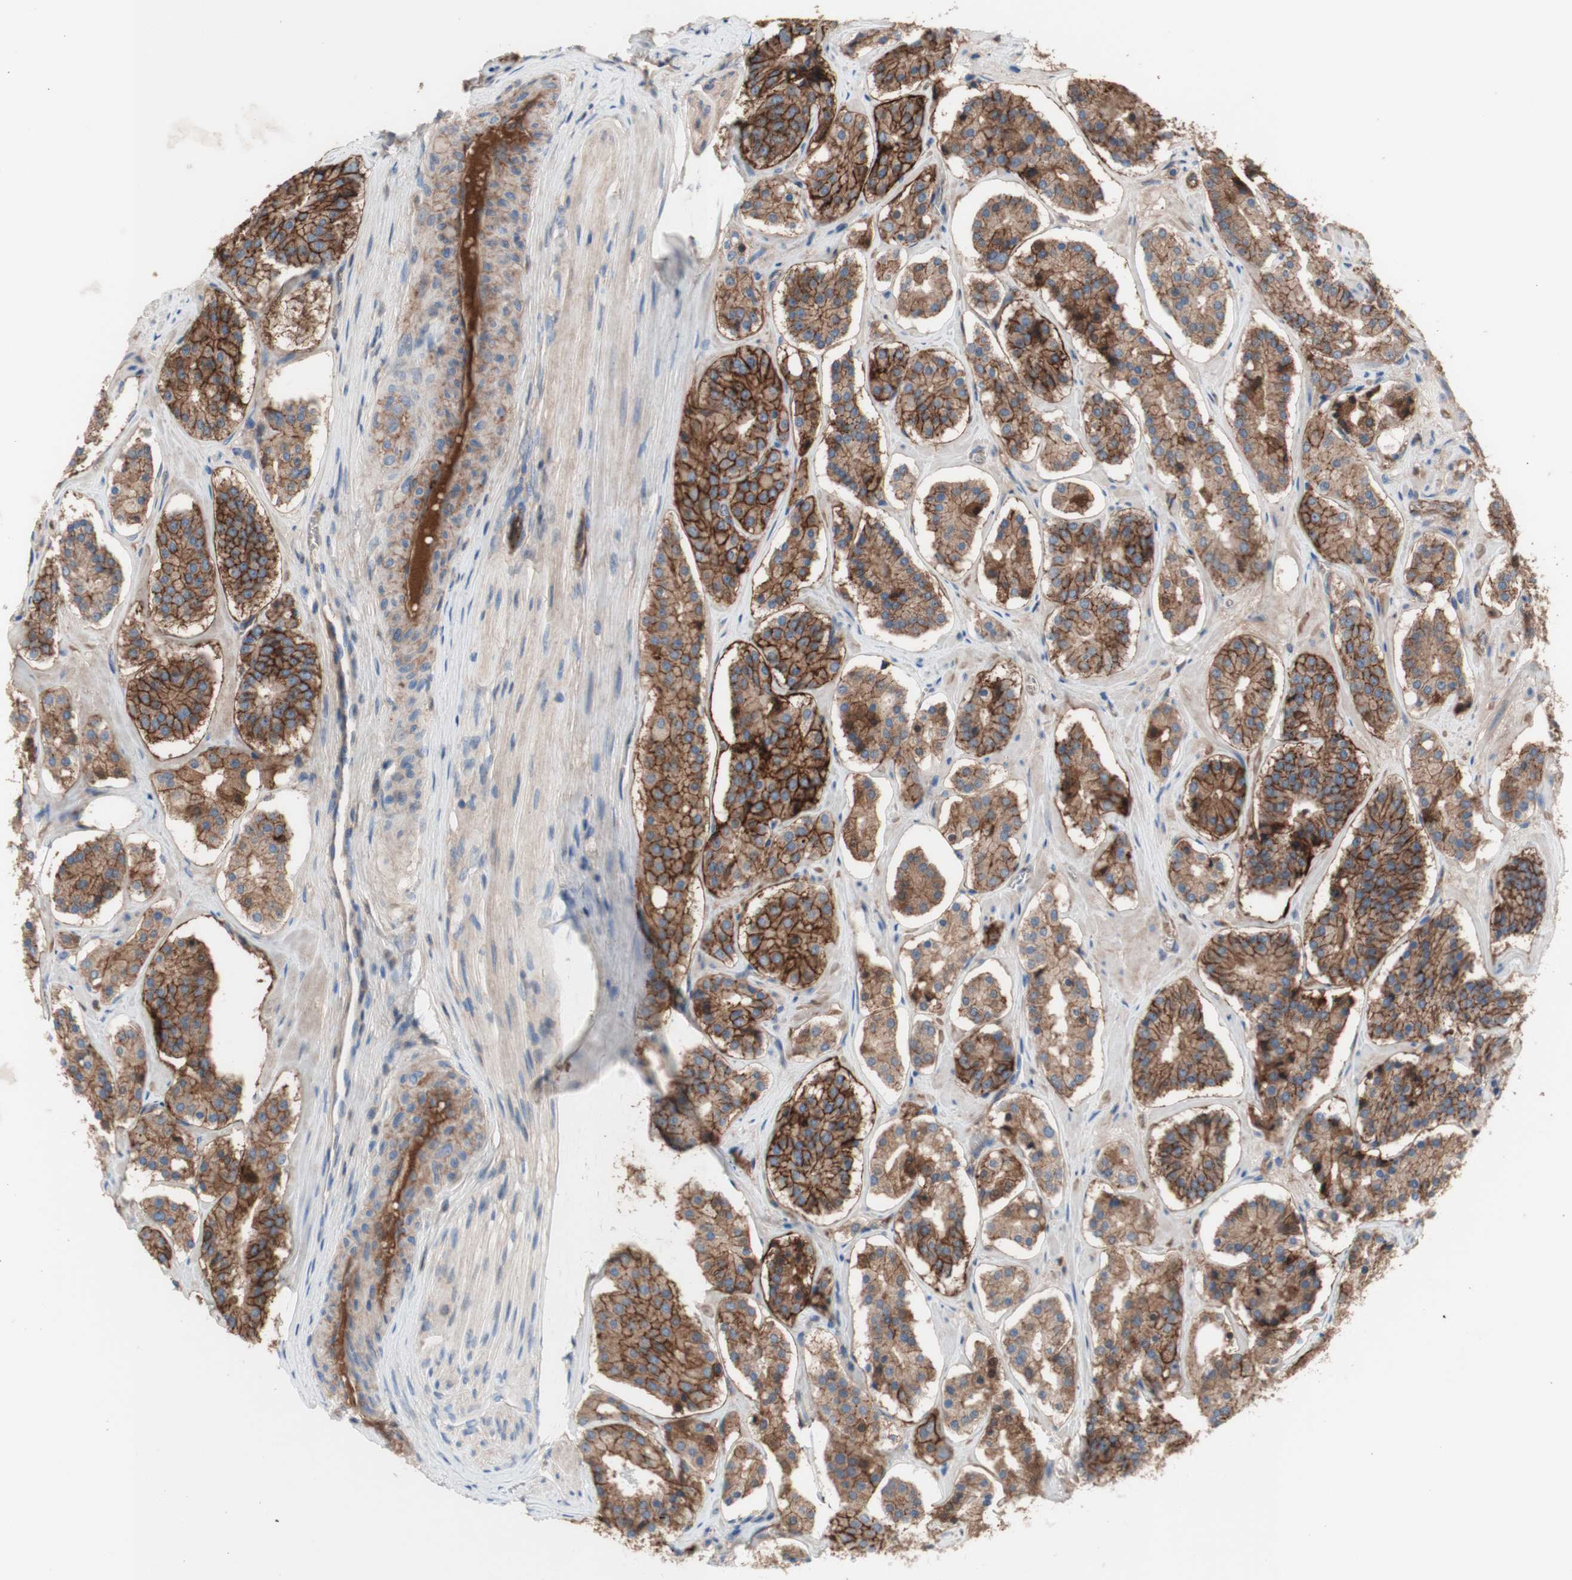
{"staining": {"intensity": "moderate", "quantity": ">75%", "location": "cytoplasmic/membranous"}, "tissue": "prostate cancer", "cell_type": "Tumor cells", "image_type": "cancer", "snomed": [{"axis": "morphology", "description": "Adenocarcinoma, High grade"}, {"axis": "topography", "description": "Prostate"}], "caption": "Moderate cytoplasmic/membranous protein expression is present in about >75% of tumor cells in prostate adenocarcinoma (high-grade).", "gene": "CD46", "patient": {"sex": "male", "age": 60}}